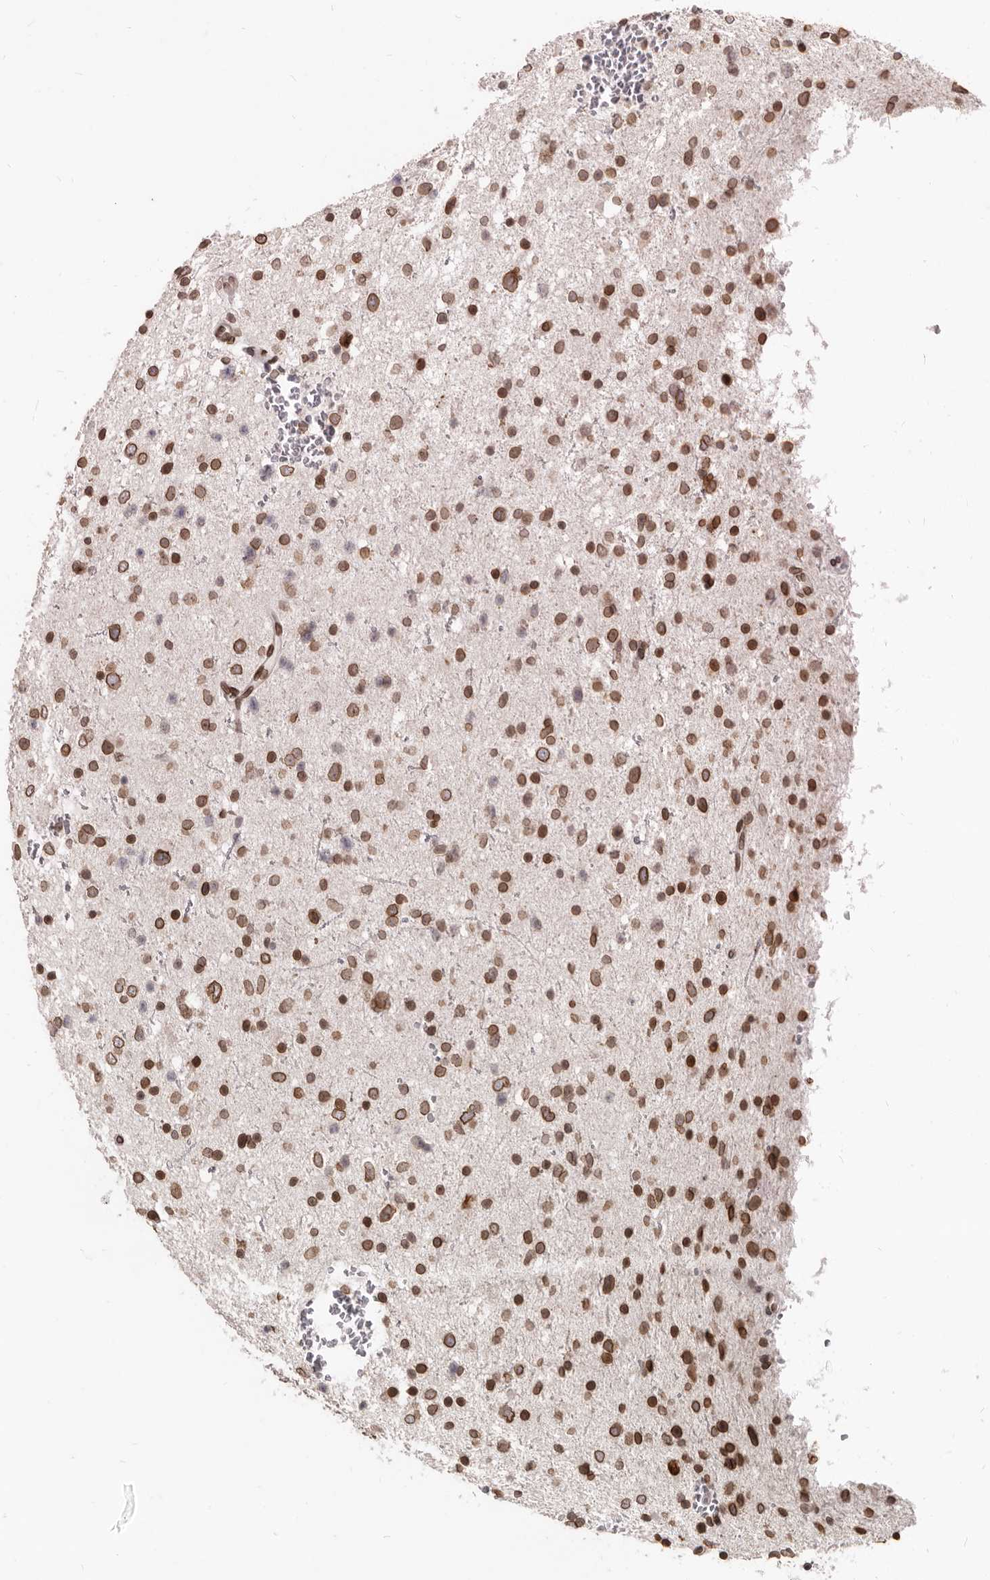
{"staining": {"intensity": "moderate", "quantity": ">75%", "location": "cytoplasmic/membranous,nuclear"}, "tissue": "glioma", "cell_type": "Tumor cells", "image_type": "cancer", "snomed": [{"axis": "morphology", "description": "Glioma, malignant, Low grade"}, {"axis": "topography", "description": "Brain"}], "caption": "Immunohistochemical staining of malignant low-grade glioma reveals medium levels of moderate cytoplasmic/membranous and nuclear expression in approximately >75% of tumor cells. The protein of interest is stained brown, and the nuclei are stained in blue (DAB (3,3'-diaminobenzidine) IHC with brightfield microscopy, high magnification).", "gene": "NUP153", "patient": {"sex": "female", "age": 37}}